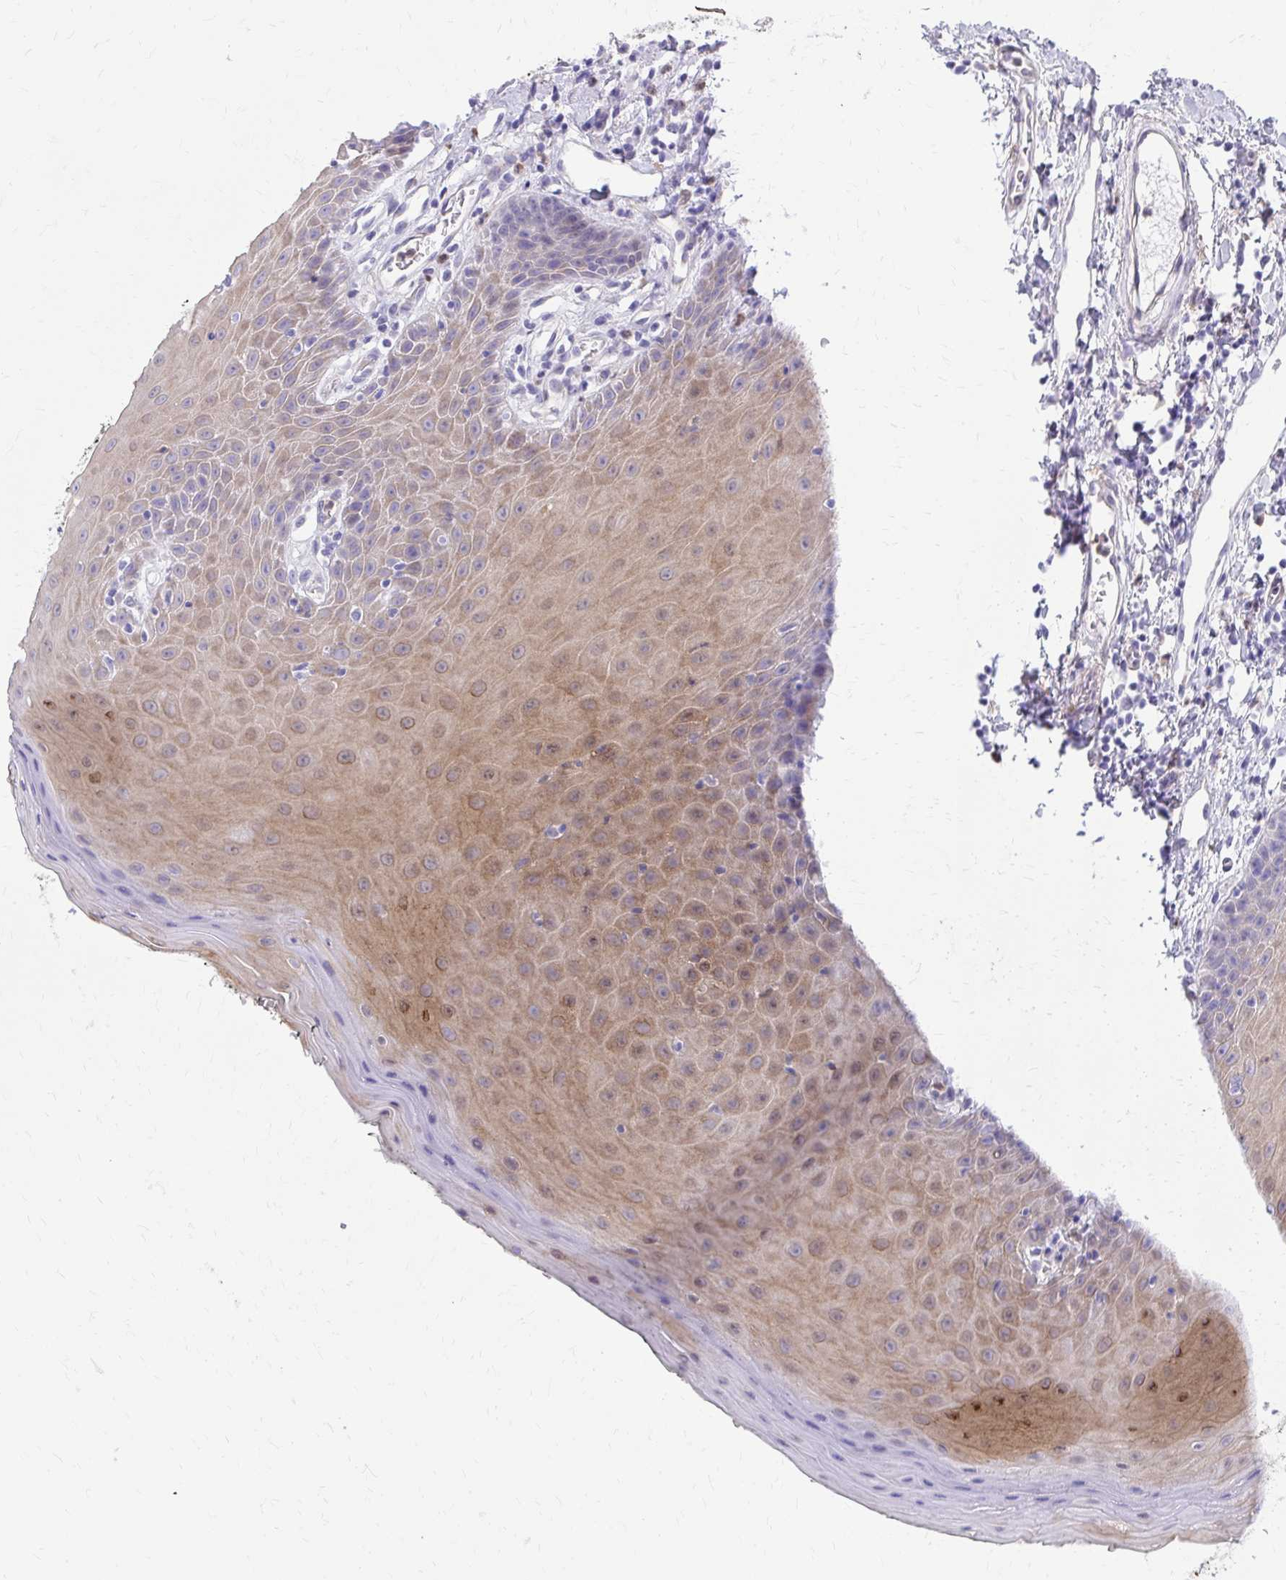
{"staining": {"intensity": "weak", "quantity": "25%-75%", "location": "cytoplasmic/membranous"}, "tissue": "oral mucosa", "cell_type": "Squamous epithelial cells", "image_type": "normal", "snomed": [{"axis": "morphology", "description": "Normal tissue, NOS"}, {"axis": "topography", "description": "Oral tissue"}, {"axis": "topography", "description": "Tounge, NOS"}], "caption": "Weak cytoplasmic/membranous positivity for a protein is identified in about 25%-75% of squamous epithelial cells of unremarkable oral mucosa using immunohistochemistry (IHC).", "gene": "ADAMTSL1", "patient": {"sex": "female", "age": 59}}